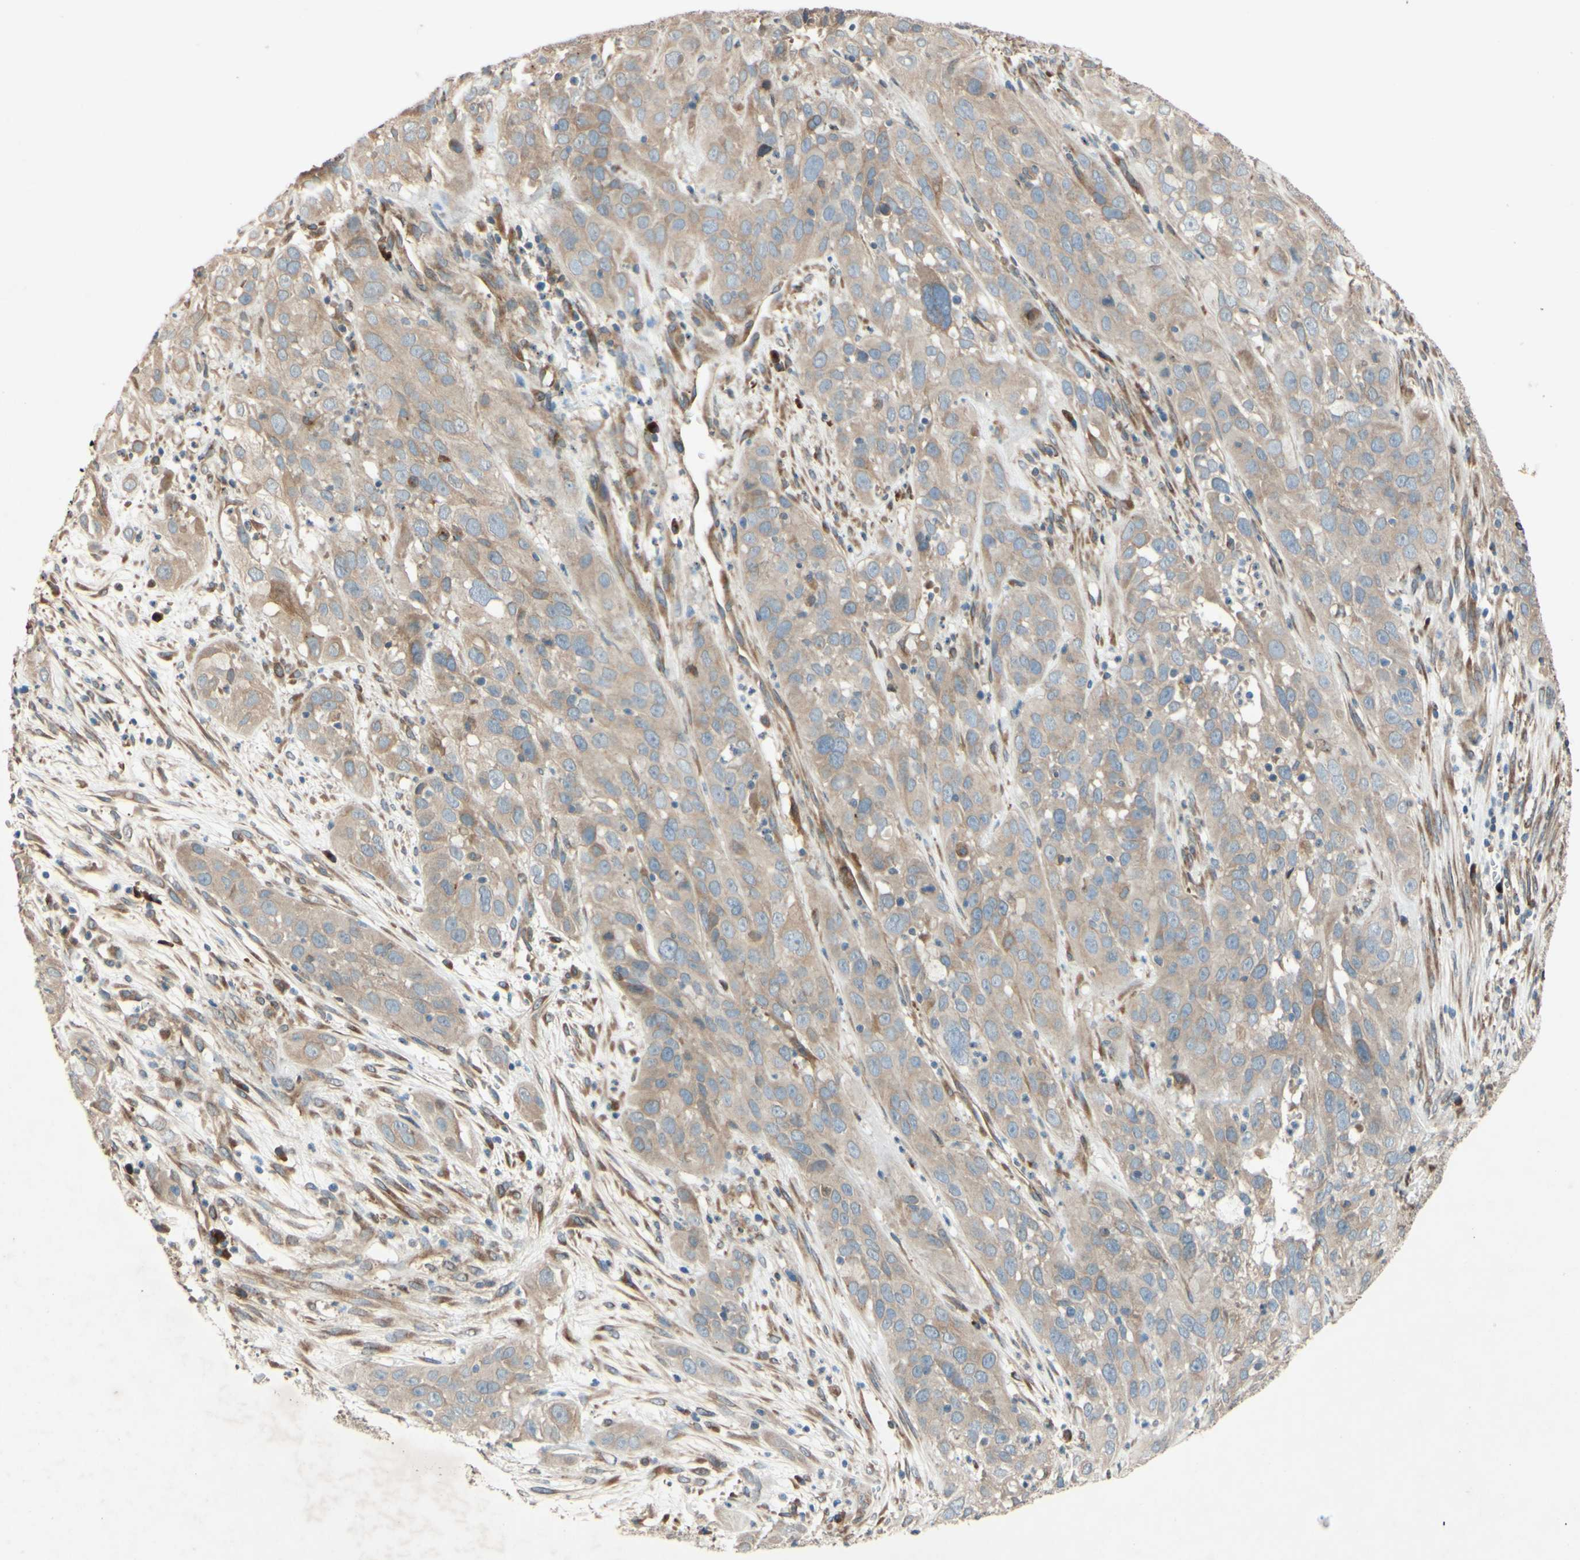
{"staining": {"intensity": "weak", "quantity": ">75%", "location": "none"}, "tissue": "cervical cancer", "cell_type": "Tumor cells", "image_type": "cancer", "snomed": [{"axis": "morphology", "description": "Squamous cell carcinoma, NOS"}, {"axis": "topography", "description": "Cervix"}], "caption": "The image displays staining of cervical squamous cell carcinoma, revealing weak None protein expression (brown color) within tumor cells. Nuclei are stained in blue.", "gene": "PTPRU", "patient": {"sex": "female", "age": 32}}